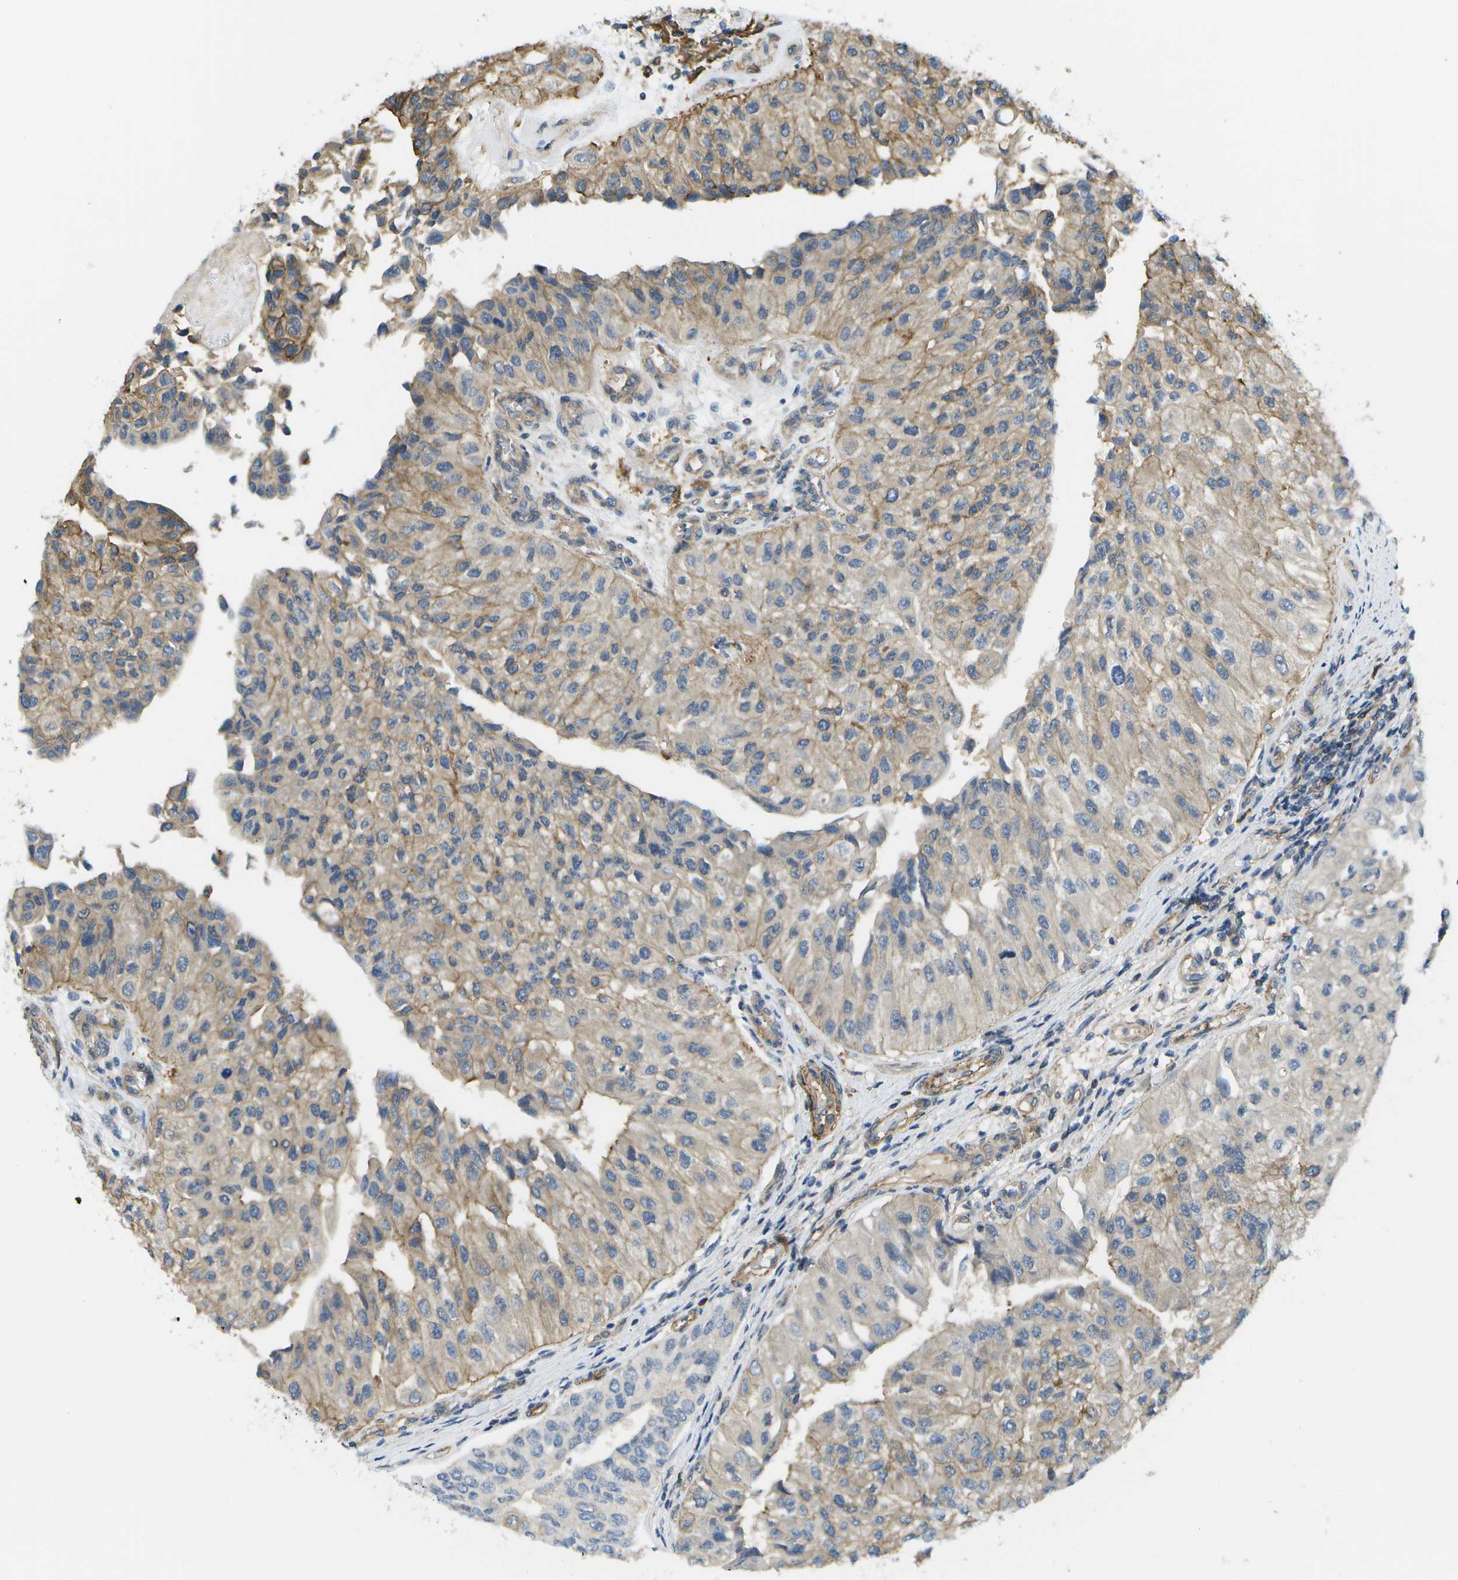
{"staining": {"intensity": "weak", "quantity": ">75%", "location": "cytoplasmic/membranous"}, "tissue": "urothelial cancer", "cell_type": "Tumor cells", "image_type": "cancer", "snomed": [{"axis": "morphology", "description": "Urothelial carcinoma, High grade"}, {"axis": "topography", "description": "Kidney"}, {"axis": "topography", "description": "Urinary bladder"}], "caption": "Human high-grade urothelial carcinoma stained for a protein (brown) shows weak cytoplasmic/membranous positive staining in approximately >75% of tumor cells.", "gene": "KIAA0040", "patient": {"sex": "male", "age": 77}}